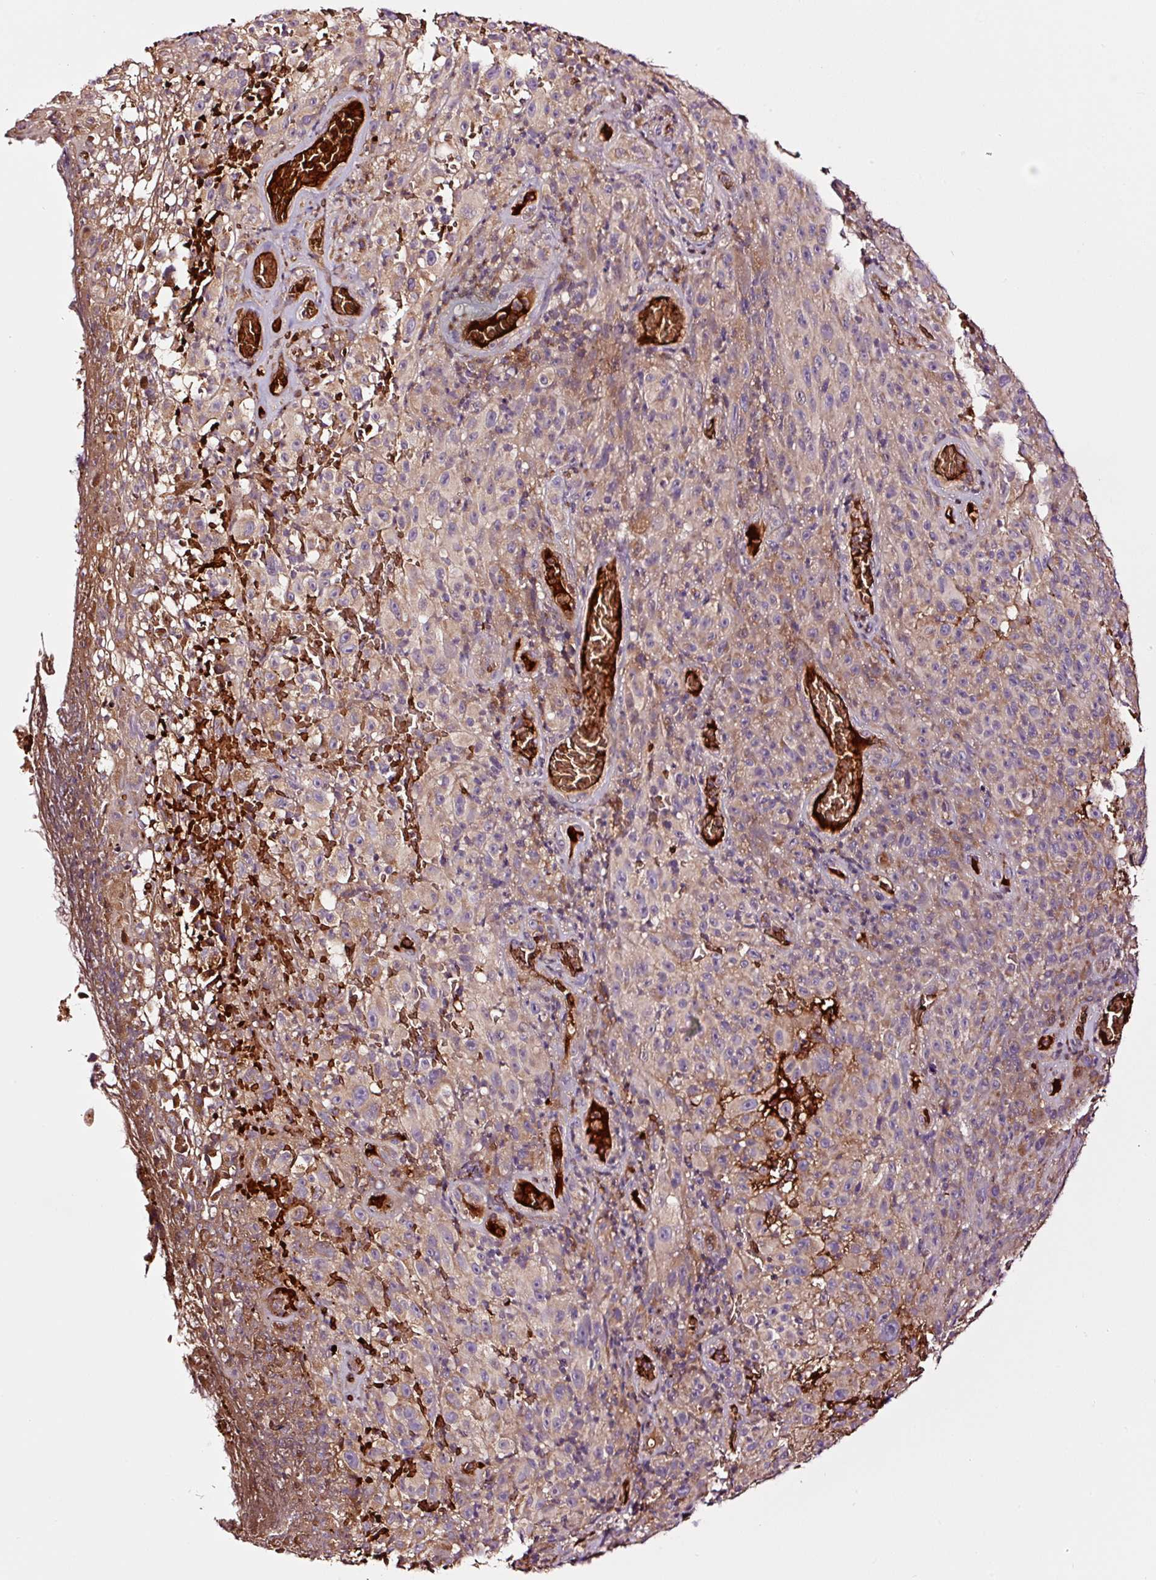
{"staining": {"intensity": "weak", "quantity": "25%-75%", "location": "cytoplasmic/membranous"}, "tissue": "melanoma", "cell_type": "Tumor cells", "image_type": "cancer", "snomed": [{"axis": "morphology", "description": "Malignant melanoma, NOS"}, {"axis": "topography", "description": "Skin"}], "caption": "Human melanoma stained for a protein (brown) exhibits weak cytoplasmic/membranous positive expression in about 25%-75% of tumor cells.", "gene": "PGLYRP2", "patient": {"sex": "female", "age": 82}}